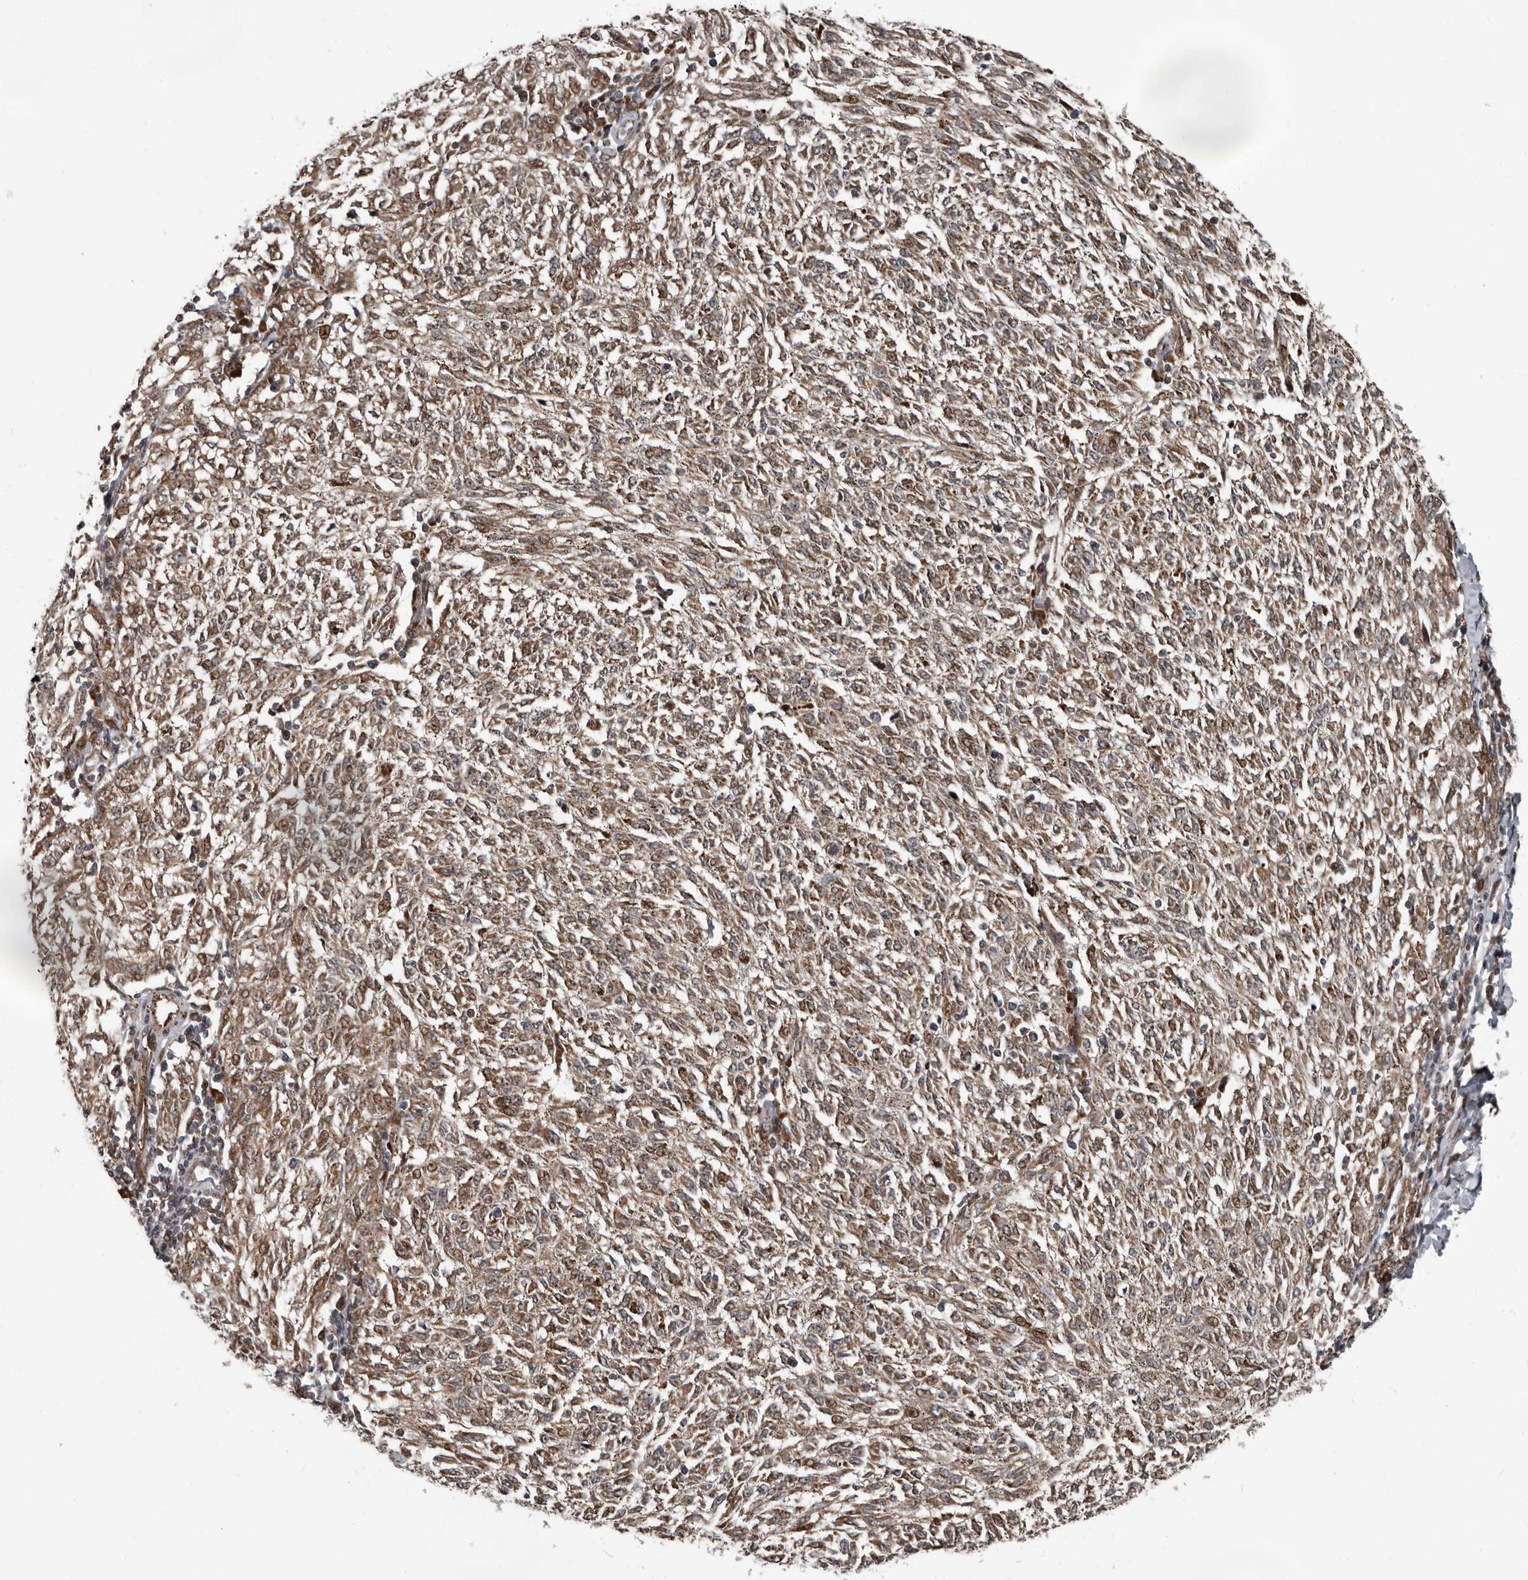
{"staining": {"intensity": "moderate", "quantity": ">75%", "location": "cytoplasmic/membranous,nuclear"}, "tissue": "melanoma", "cell_type": "Tumor cells", "image_type": "cancer", "snomed": [{"axis": "morphology", "description": "Malignant melanoma, NOS"}, {"axis": "topography", "description": "Skin"}], "caption": "IHC photomicrograph of human melanoma stained for a protein (brown), which exhibits medium levels of moderate cytoplasmic/membranous and nuclear positivity in about >75% of tumor cells.", "gene": "CHD1L", "patient": {"sex": "female", "age": 72}}